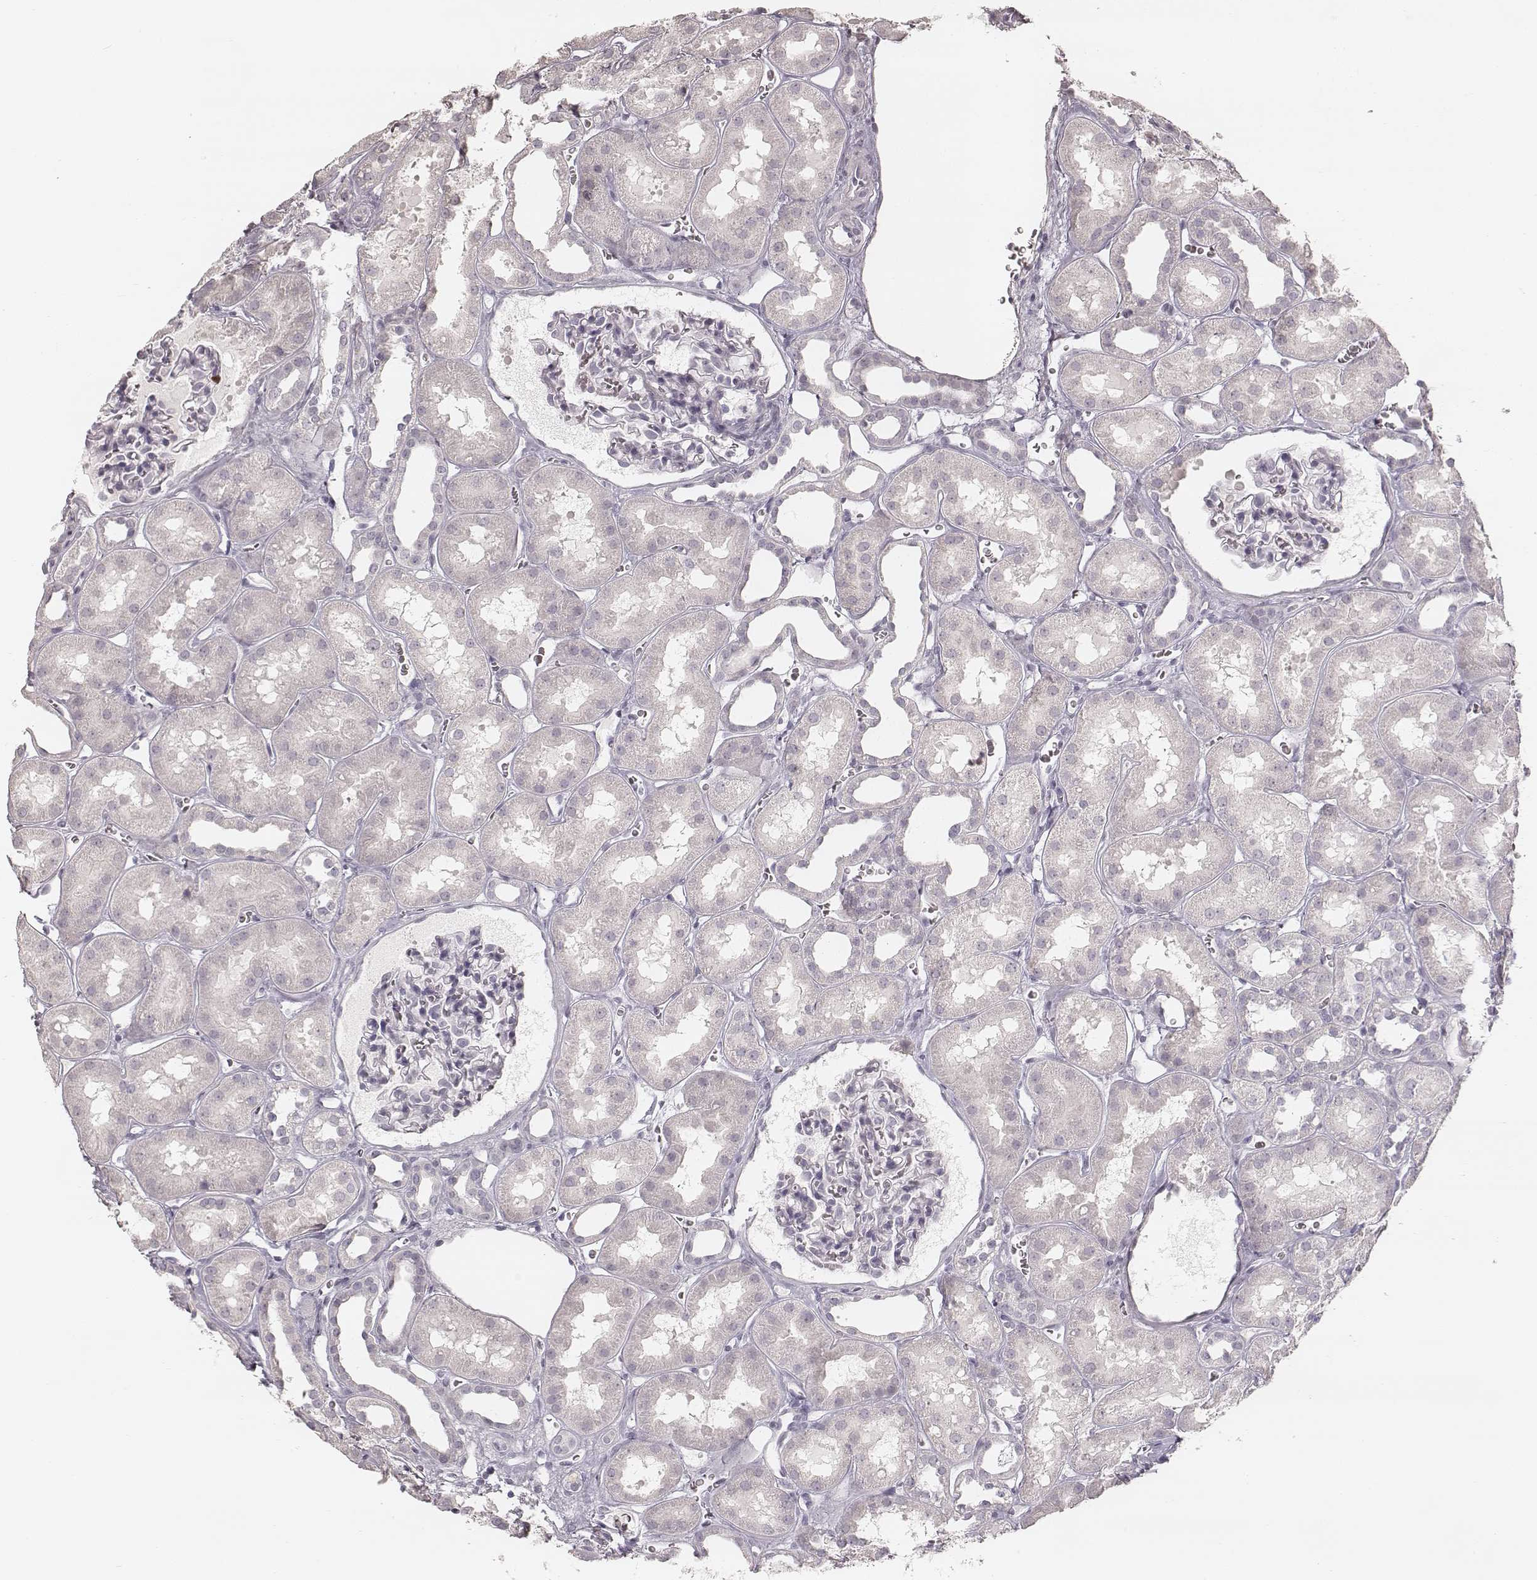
{"staining": {"intensity": "negative", "quantity": "none", "location": "none"}, "tissue": "kidney", "cell_type": "Cells in glomeruli", "image_type": "normal", "snomed": [{"axis": "morphology", "description": "Normal tissue, NOS"}, {"axis": "topography", "description": "Kidney"}], "caption": "Immunohistochemistry (IHC) photomicrograph of benign kidney: human kidney stained with DAB (3,3'-diaminobenzidine) demonstrates no significant protein staining in cells in glomeruli.", "gene": "TEX37", "patient": {"sex": "female", "age": 41}}